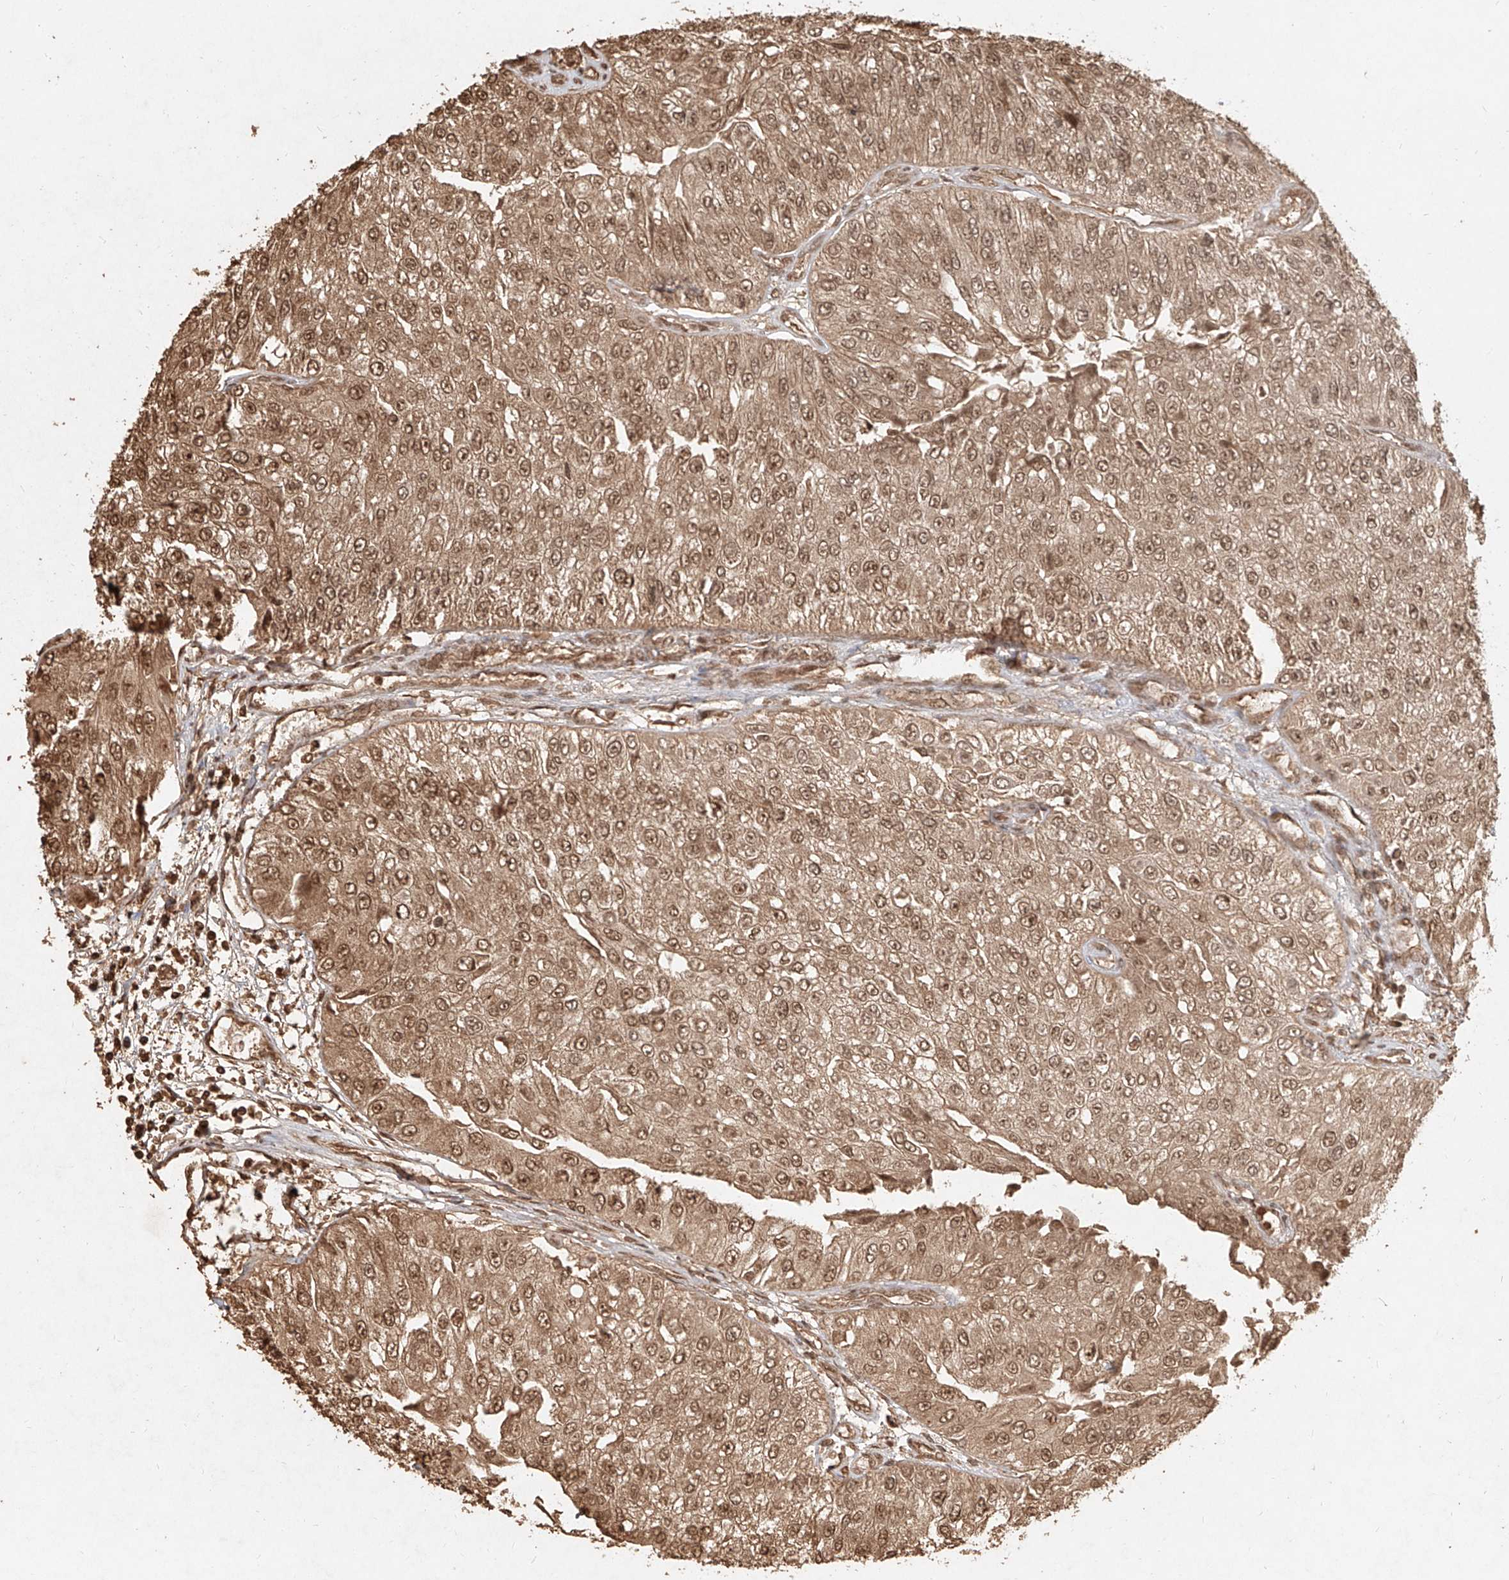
{"staining": {"intensity": "moderate", "quantity": ">75%", "location": "cytoplasmic/membranous,nuclear"}, "tissue": "urothelial cancer", "cell_type": "Tumor cells", "image_type": "cancer", "snomed": [{"axis": "morphology", "description": "Urothelial carcinoma, High grade"}, {"axis": "topography", "description": "Kidney"}, {"axis": "topography", "description": "Urinary bladder"}], "caption": "There is medium levels of moderate cytoplasmic/membranous and nuclear expression in tumor cells of urothelial cancer, as demonstrated by immunohistochemical staining (brown color).", "gene": "UBE2K", "patient": {"sex": "male", "age": 77}}